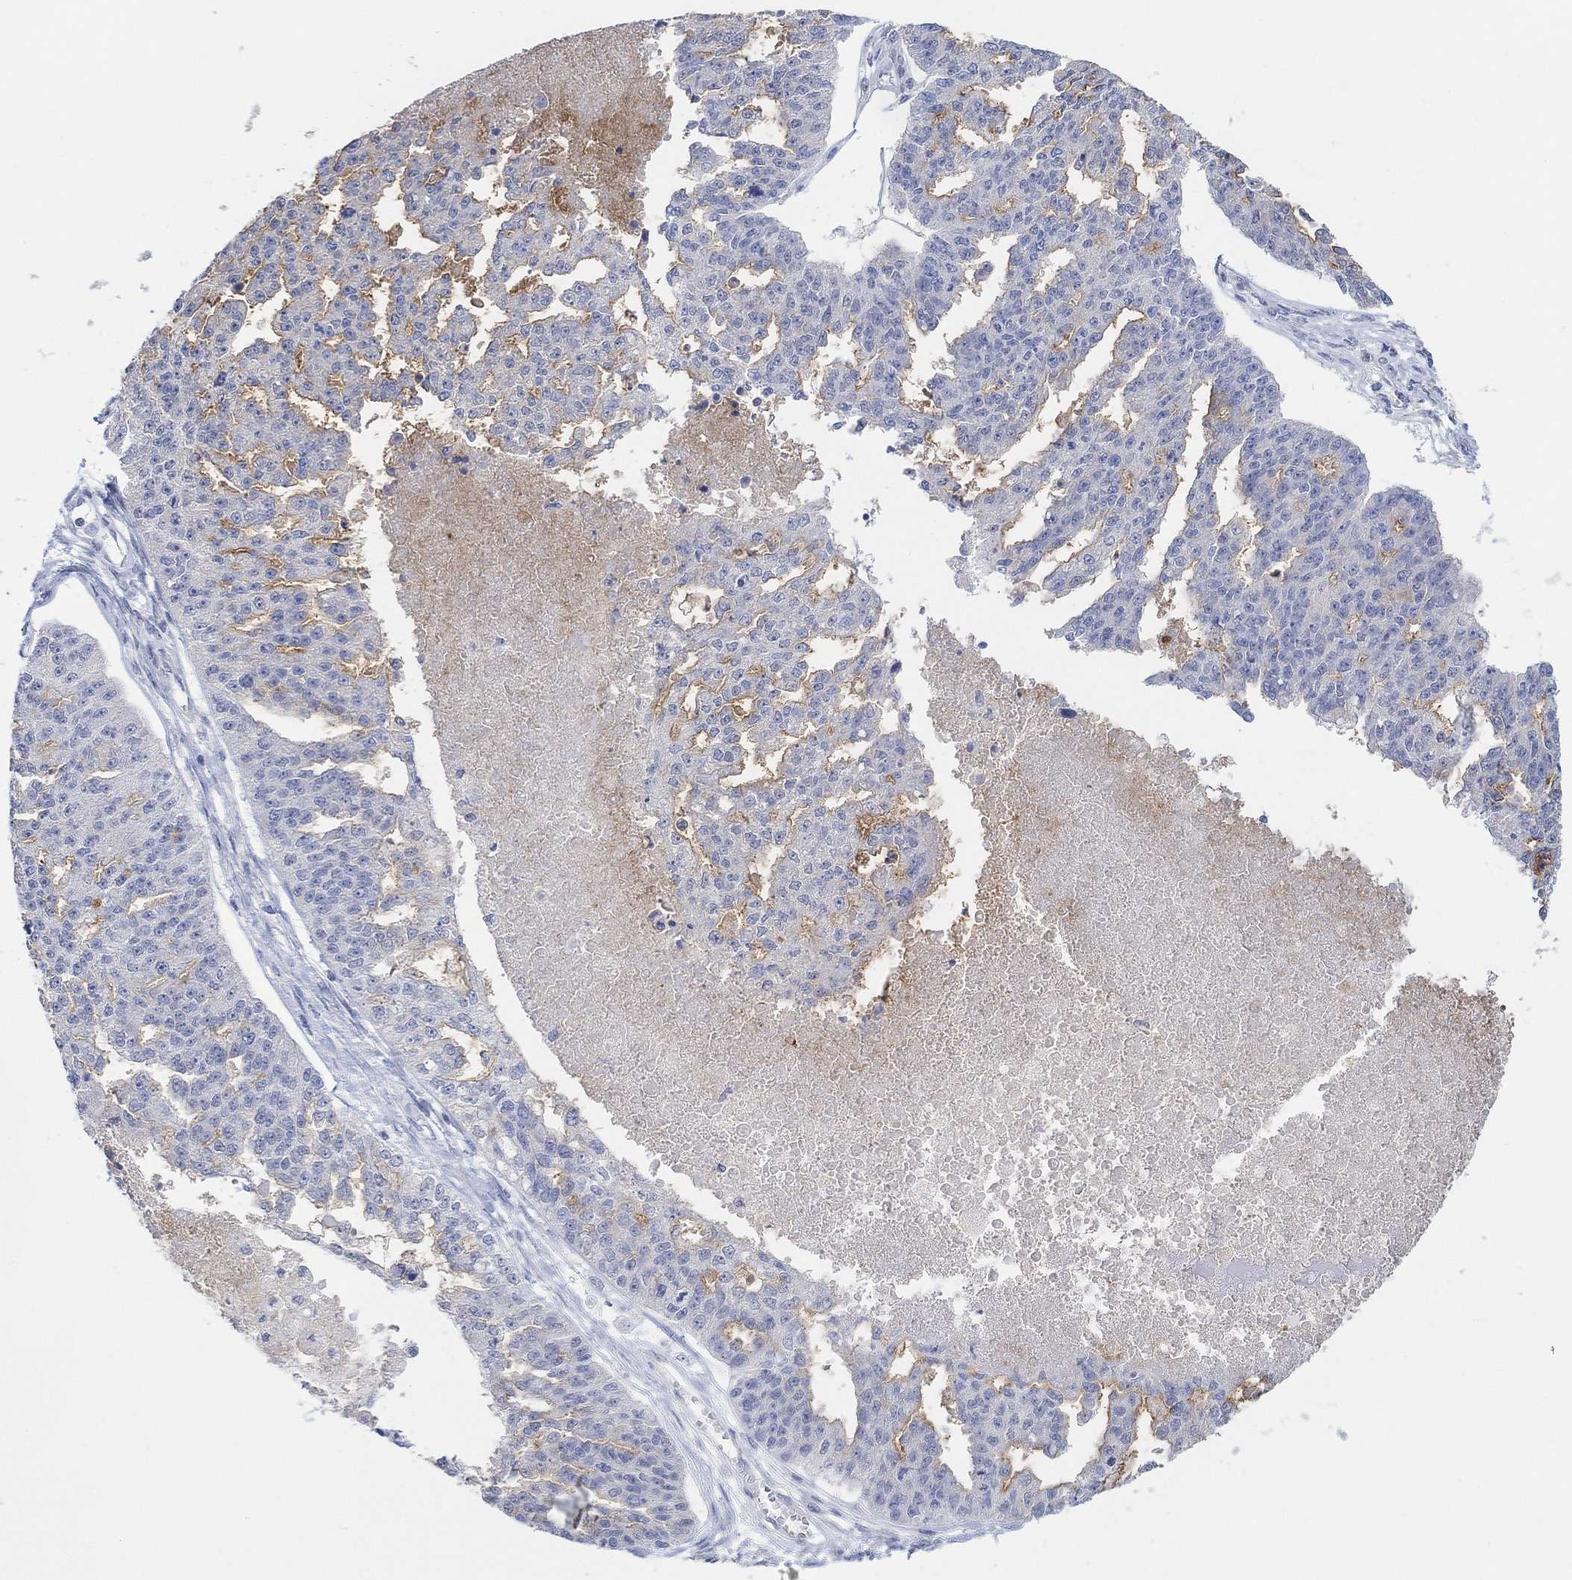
{"staining": {"intensity": "moderate", "quantity": "<25%", "location": "cytoplasmic/membranous"}, "tissue": "ovarian cancer", "cell_type": "Tumor cells", "image_type": "cancer", "snomed": [{"axis": "morphology", "description": "Cystadenocarcinoma, serous, NOS"}, {"axis": "topography", "description": "Ovary"}], "caption": "Immunohistochemical staining of human ovarian cancer (serous cystadenocarcinoma) exhibits low levels of moderate cytoplasmic/membranous protein positivity in about <25% of tumor cells.", "gene": "MUC1", "patient": {"sex": "female", "age": 58}}